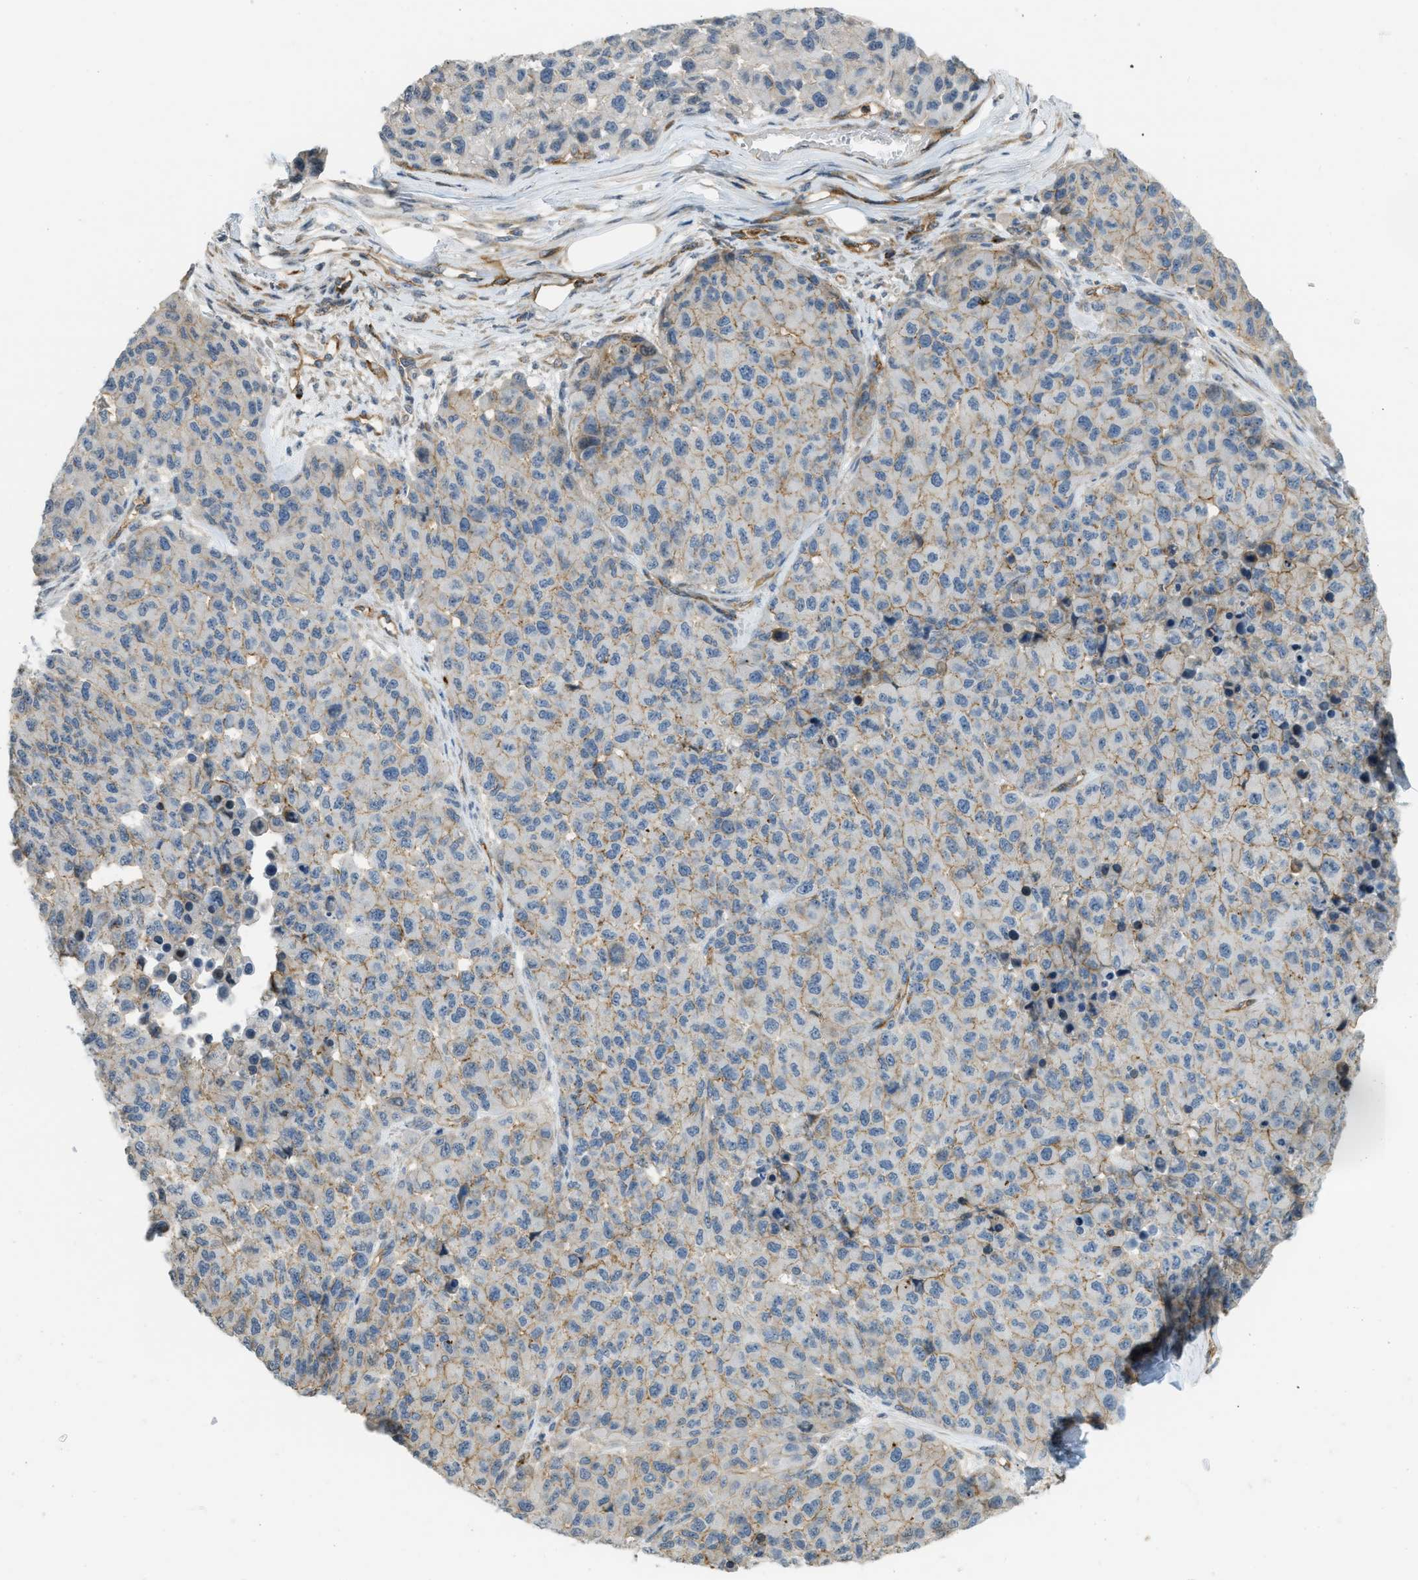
{"staining": {"intensity": "negative", "quantity": "none", "location": "none"}, "tissue": "melanoma", "cell_type": "Tumor cells", "image_type": "cancer", "snomed": [{"axis": "morphology", "description": "Malignant melanoma, NOS"}, {"axis": "topography", "description": "Skin"}], "caption": "Immunohistochemistry (IHC) of human malignant melanoma shows no expression in tumor cells.", "gene": "KIAA1671", "patient": {"sex": "male", "age": 62}}